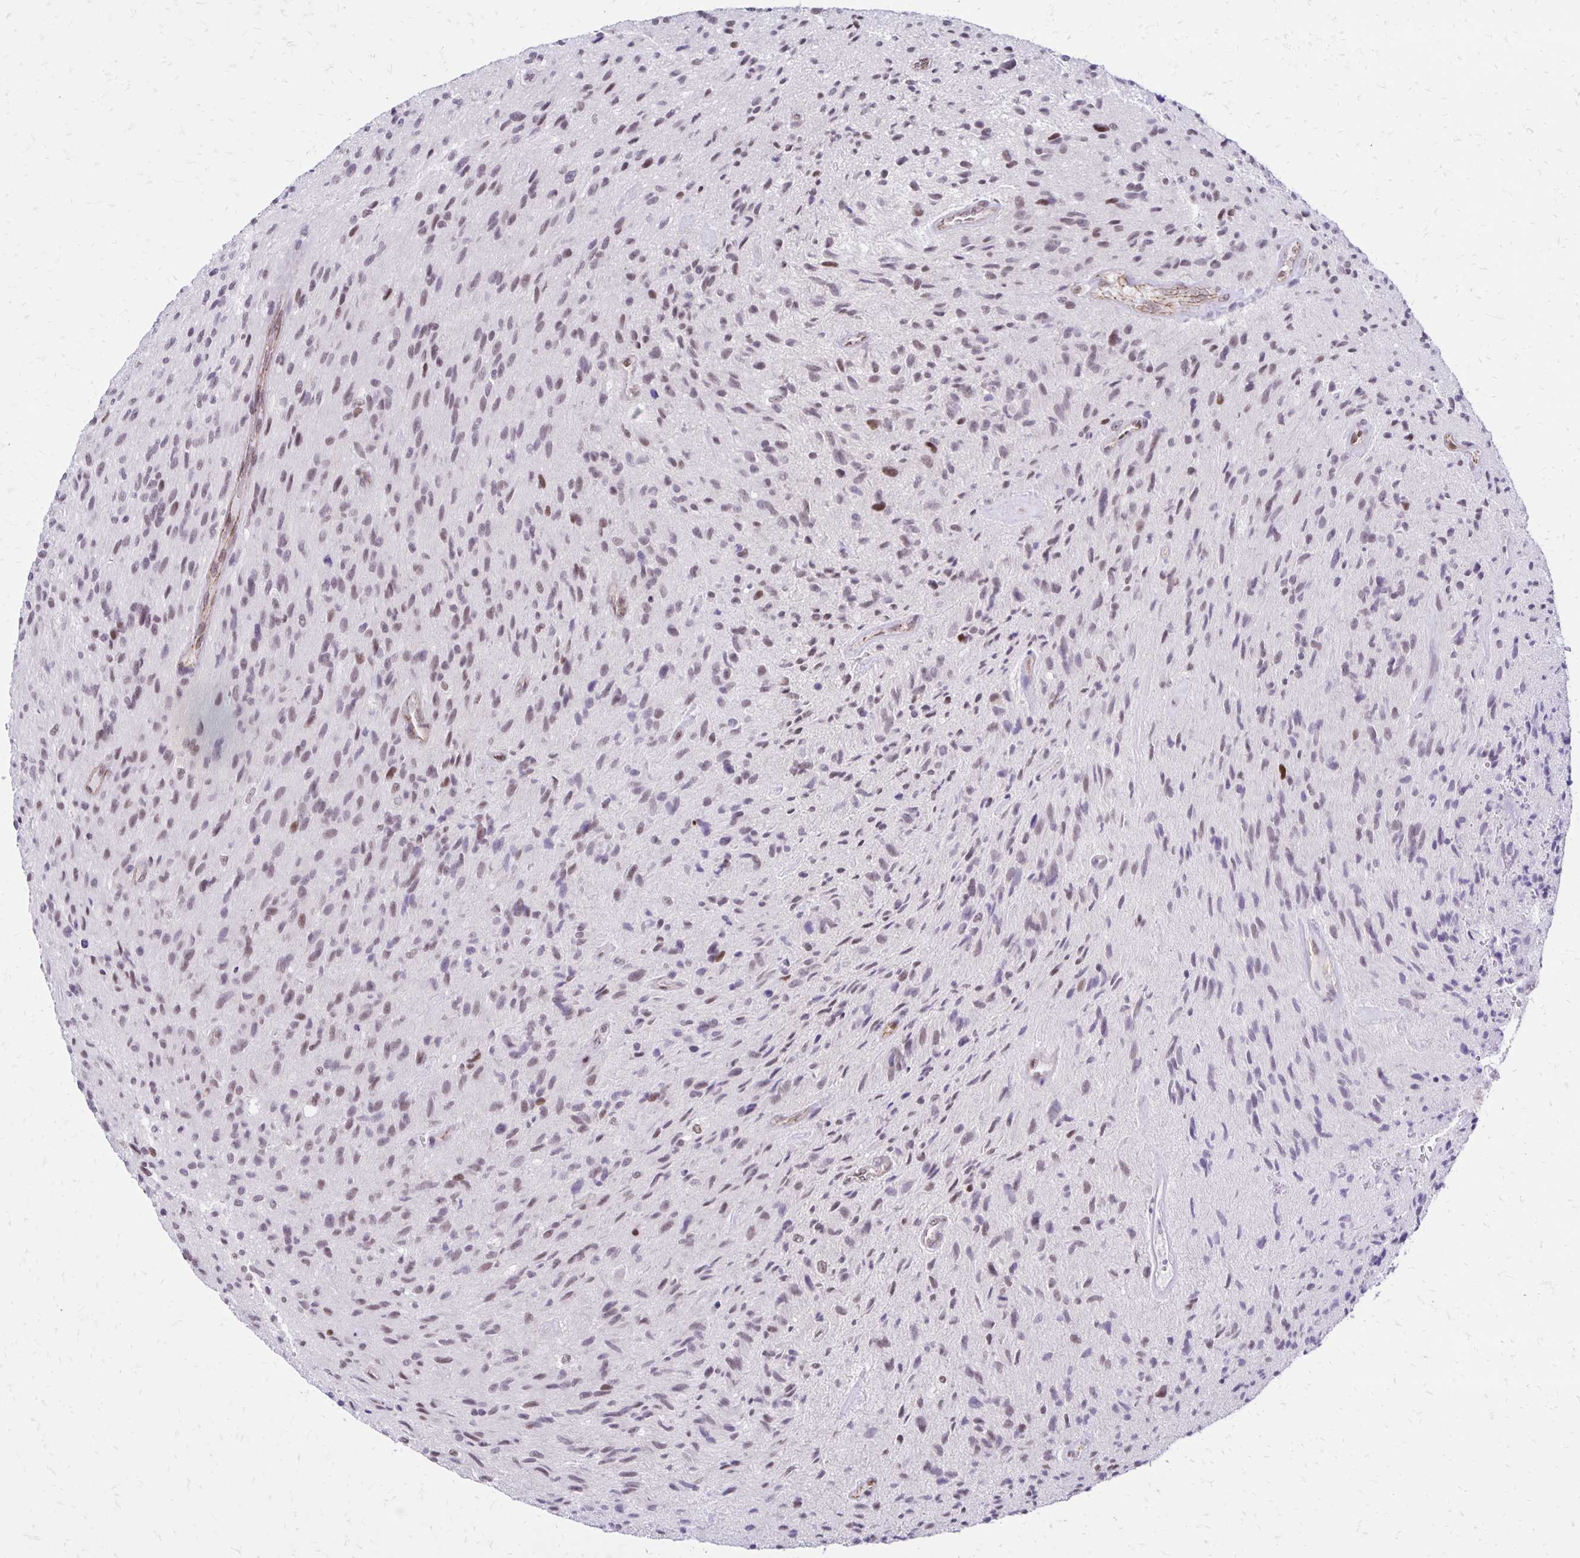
{"staining": {"intensity": "weak", "quantity": "25%-75%", "location": "nuclear"}, "tissue": "glioma", "cell_type": "Tumor cells", "image_type": "cancer", "snomed": [{"axis": "morphology", "description": "Glioma, malignant, High grade"}, {"axis": "topography", "description": "Brain"}], "caption": "Immunohistochemistry staining of malignant glioma (high-grade), which shows low levels of weak nuclear staining in about 25%-75% of tumor cells indicating weak nuclear protein positivity. The staining was performed using DAB (brown) for protein detection and nuclei were counterstained in hematoxylin (blue).", "gene": "DDB2", "patient": {"sex": "male", "age": 54}}